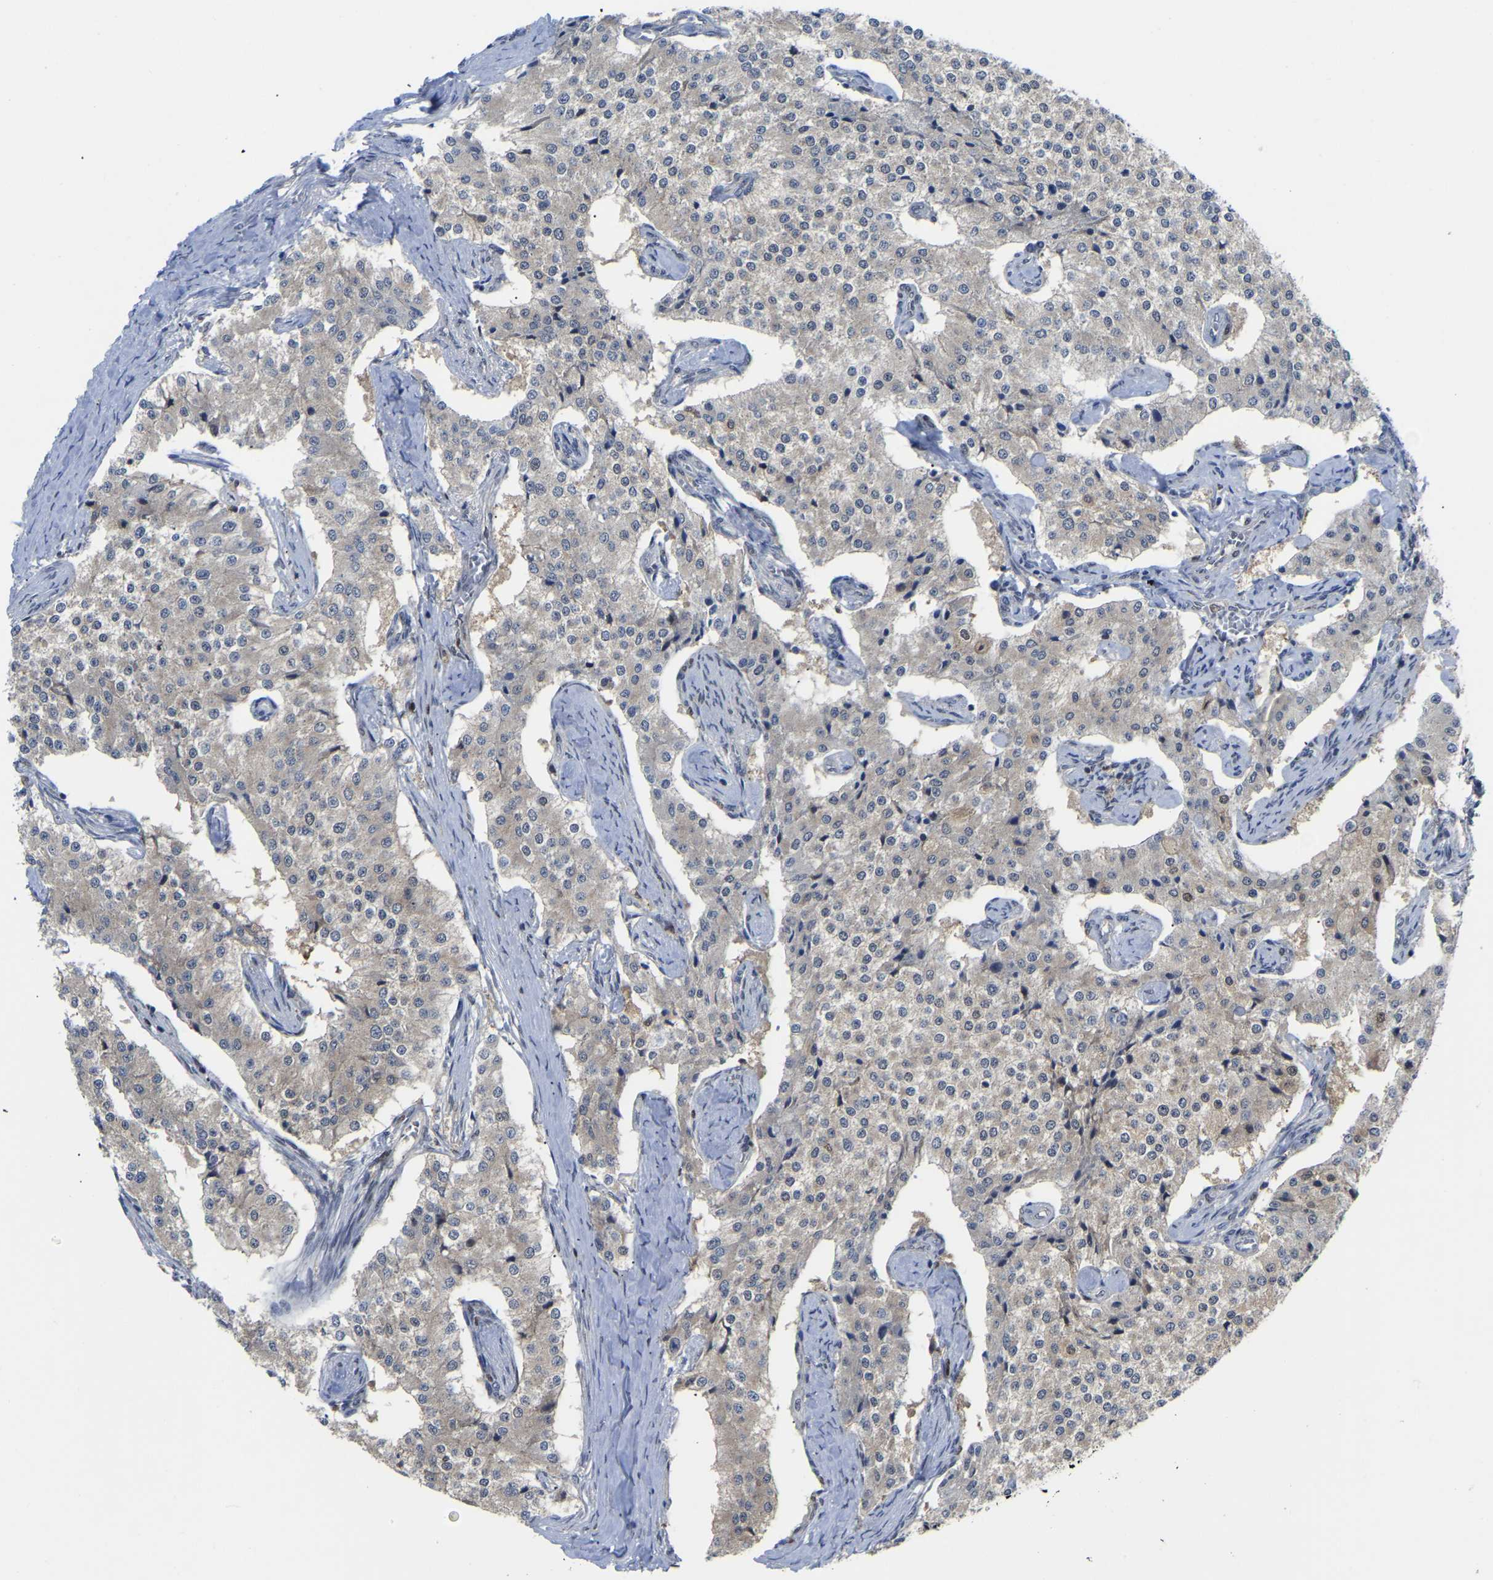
{"staining": {"intensity": "negative", "quantity": "none", "location": "none"}, "tissue": "carcinoid", "cell_type": "Tumor cells", "image_type": "cancer", "snomed": [{"axis": "morphology", "description": "Carcinoid, malignant, NOS"}, {"axis": "topography", "description": "Colon"}], "caption": "Carcinoid (malignant) stained for a protein using IHC reveals no staining tumor cells.", "gene": "KLRG2", "patient": {"sex": "female", "age": 52}}